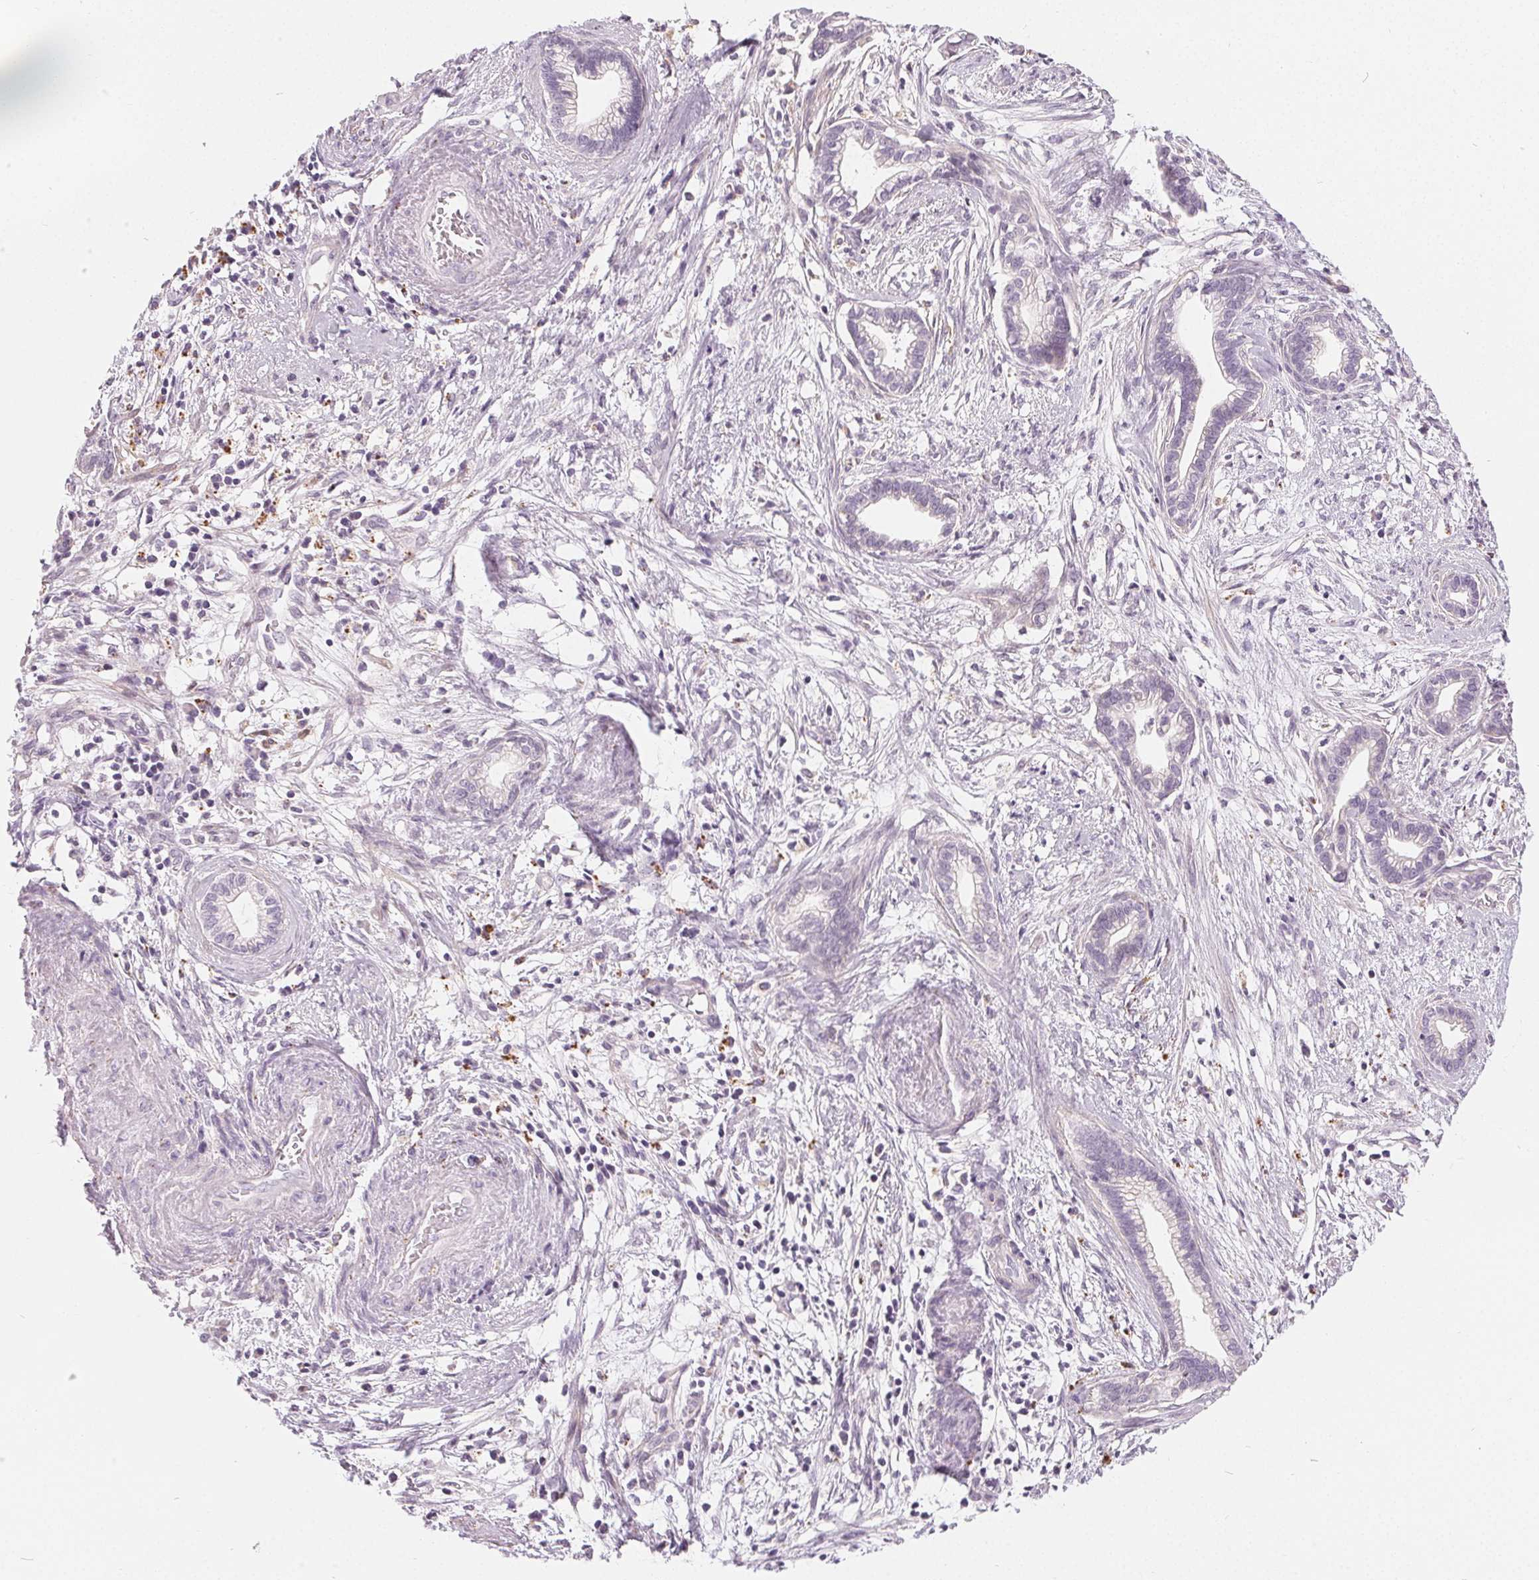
{"staining": {"intensity": "negative", "quantity": "none", "location": "none"}, "tissue": "cervical cancer", "cell_type": "Tumor cells", "image_type": "cancer", "snomed": [{"axis": "morphology", "description": "Adenocarcinoma, NOS"}, {"axis": "topography", "description": "Cervix"}], "caption": "High power microscopy micrograph of an IHC image of cervical cancer, revealing no significant staining in tumor cells.", "gene": "HOPX", "patient": {"sex": "female", "age": 62}}